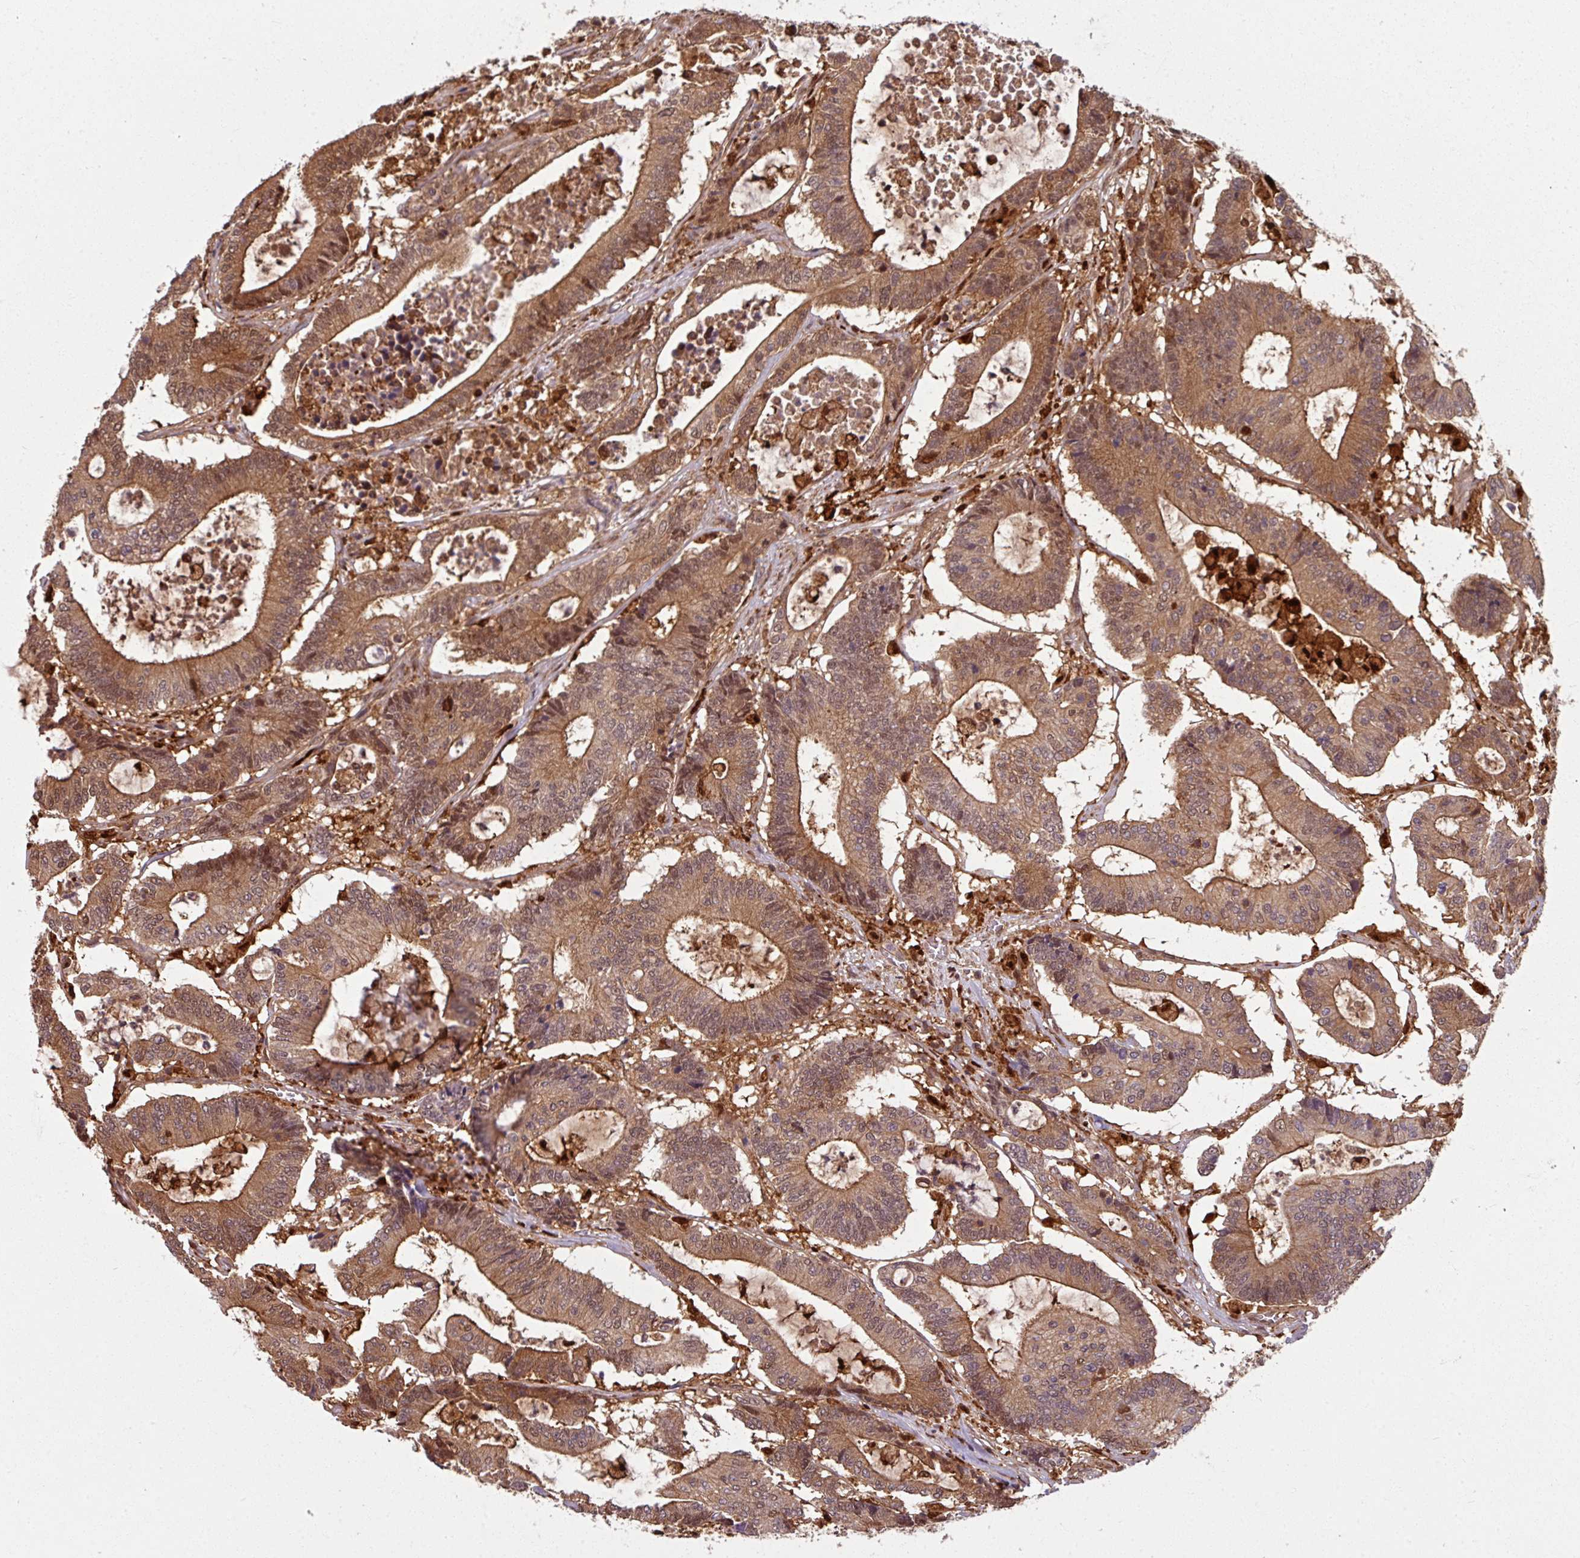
{"staining": {"intensity": "moderate", "quantity": ">75%", "location": "cytoplasmic/membranous,nuclear"}, "tissue": "colorectal cancer", "cell_type": "Tumor cells", "image_type": "cancer", "snomed": [{"axis": "morphology", "description": "Adenocarcinoma, NOS"}, {"axis": "topography", "description": "Colon"}], "caption": "Immunohistochemical staining of human adenocarcinoma (colorectal) displays medium levels of moderate cytoplasmic/membranous and nuclear staining in about >75% of tumor cells.", "gene": "KCTD11", "patient": {"sex": "female", "age": 84}}